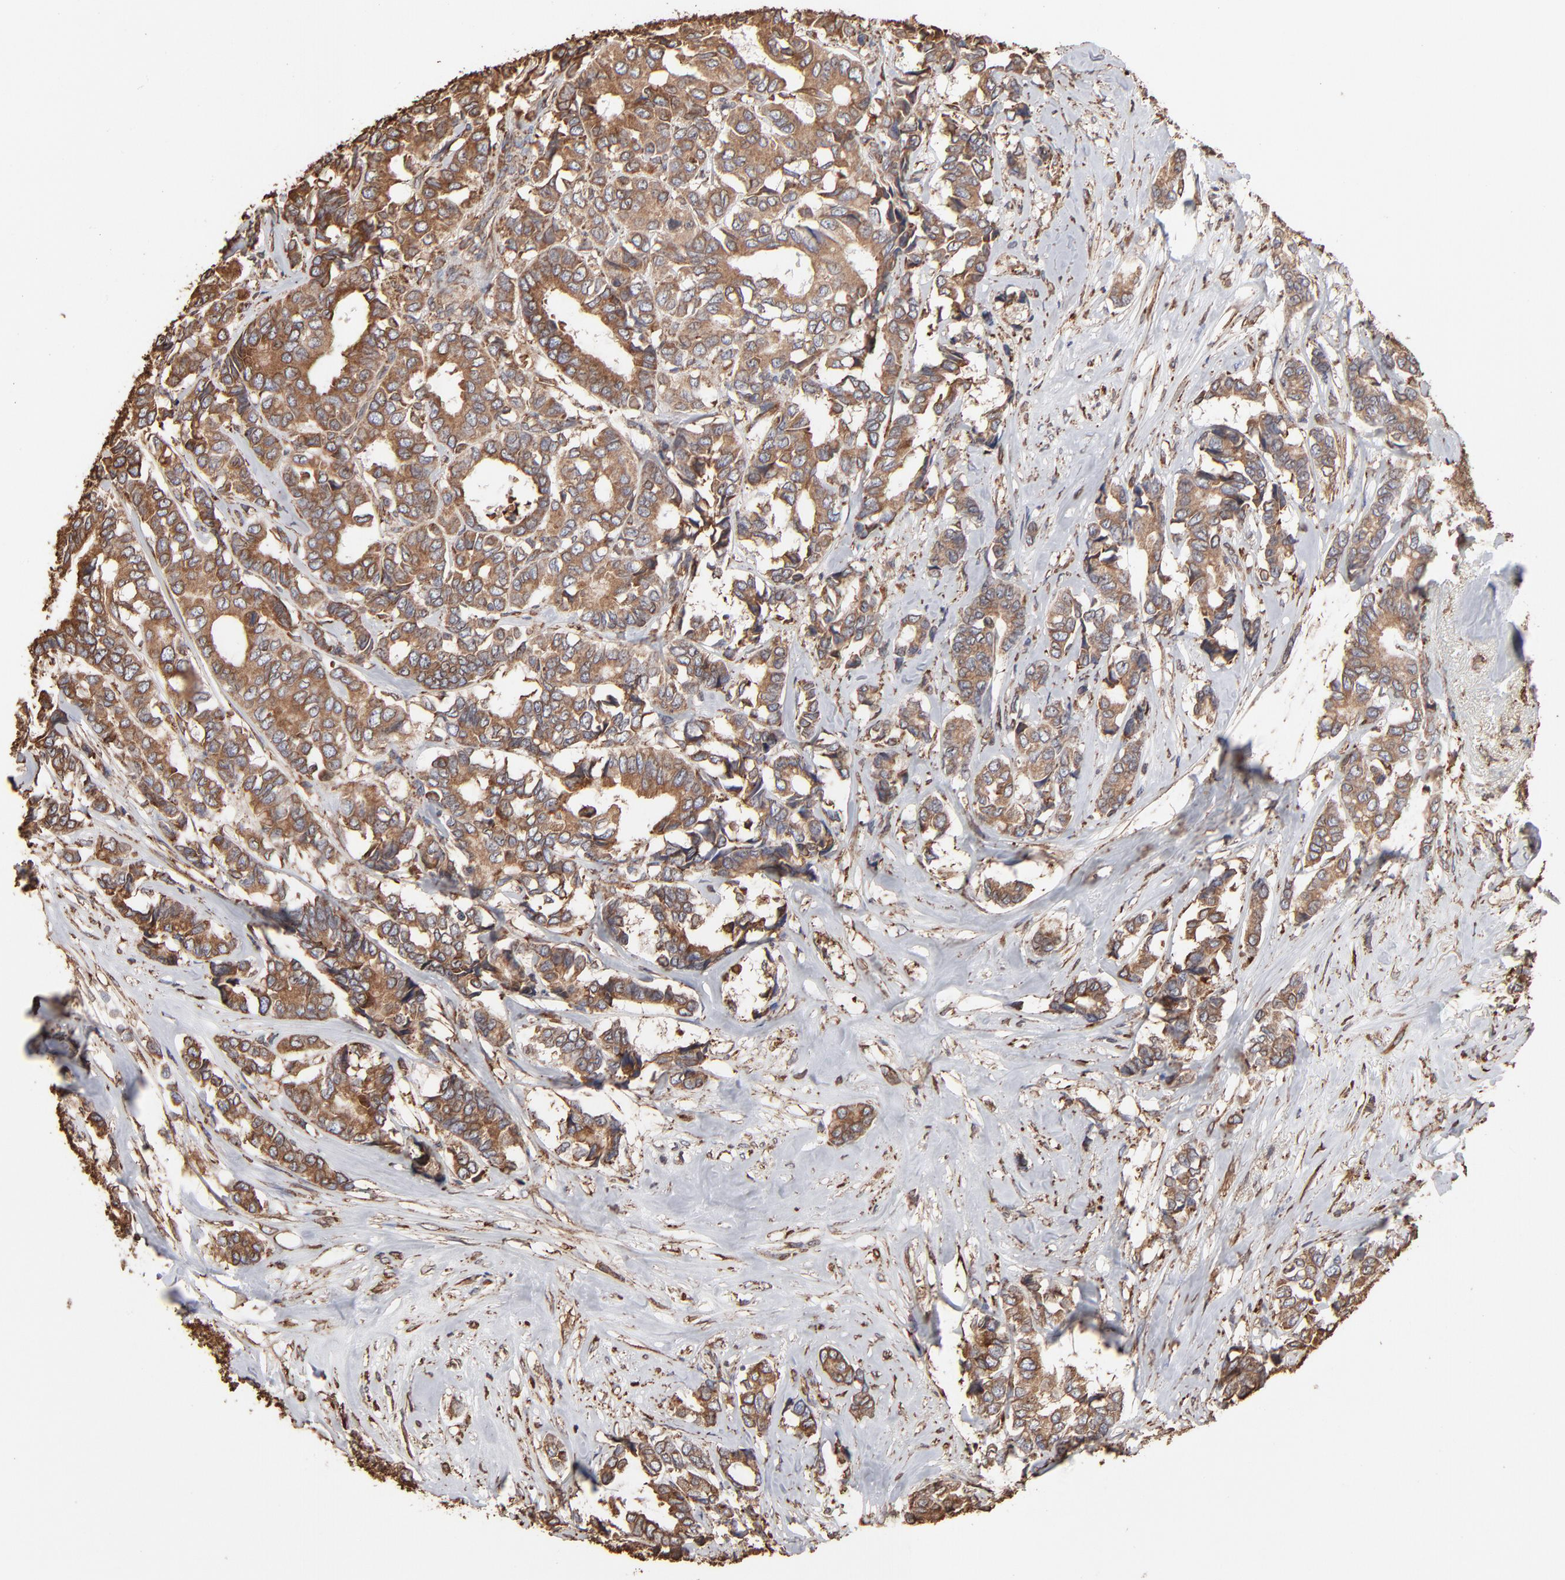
{"staining": {"intensity": "moderate", "quantity": ">75%", "location": "cytoplasmic/membranous"}, "tissue": "breast cancer", "cell_type": "Tumor cells", "image_type": "cancer", "snomed": [{"axis": "morphology", "description": "Duct carcinoma"}, {"axis": "topography", "description": "Breast"}], "caption": "A high-resolution image shows immunohistochemistry staining of breast cancer, which shows moderate cytoplasmic/membranous expression in about >75% of tumor cells. The staining was performed using DAB (3,3'-diaminobenzidine), with brown indicating positive protein expression. Nuclei are stained blue with hematoxylin.", "gene": "PDIA3", "patient": {"sex": "female", "age": 87}}